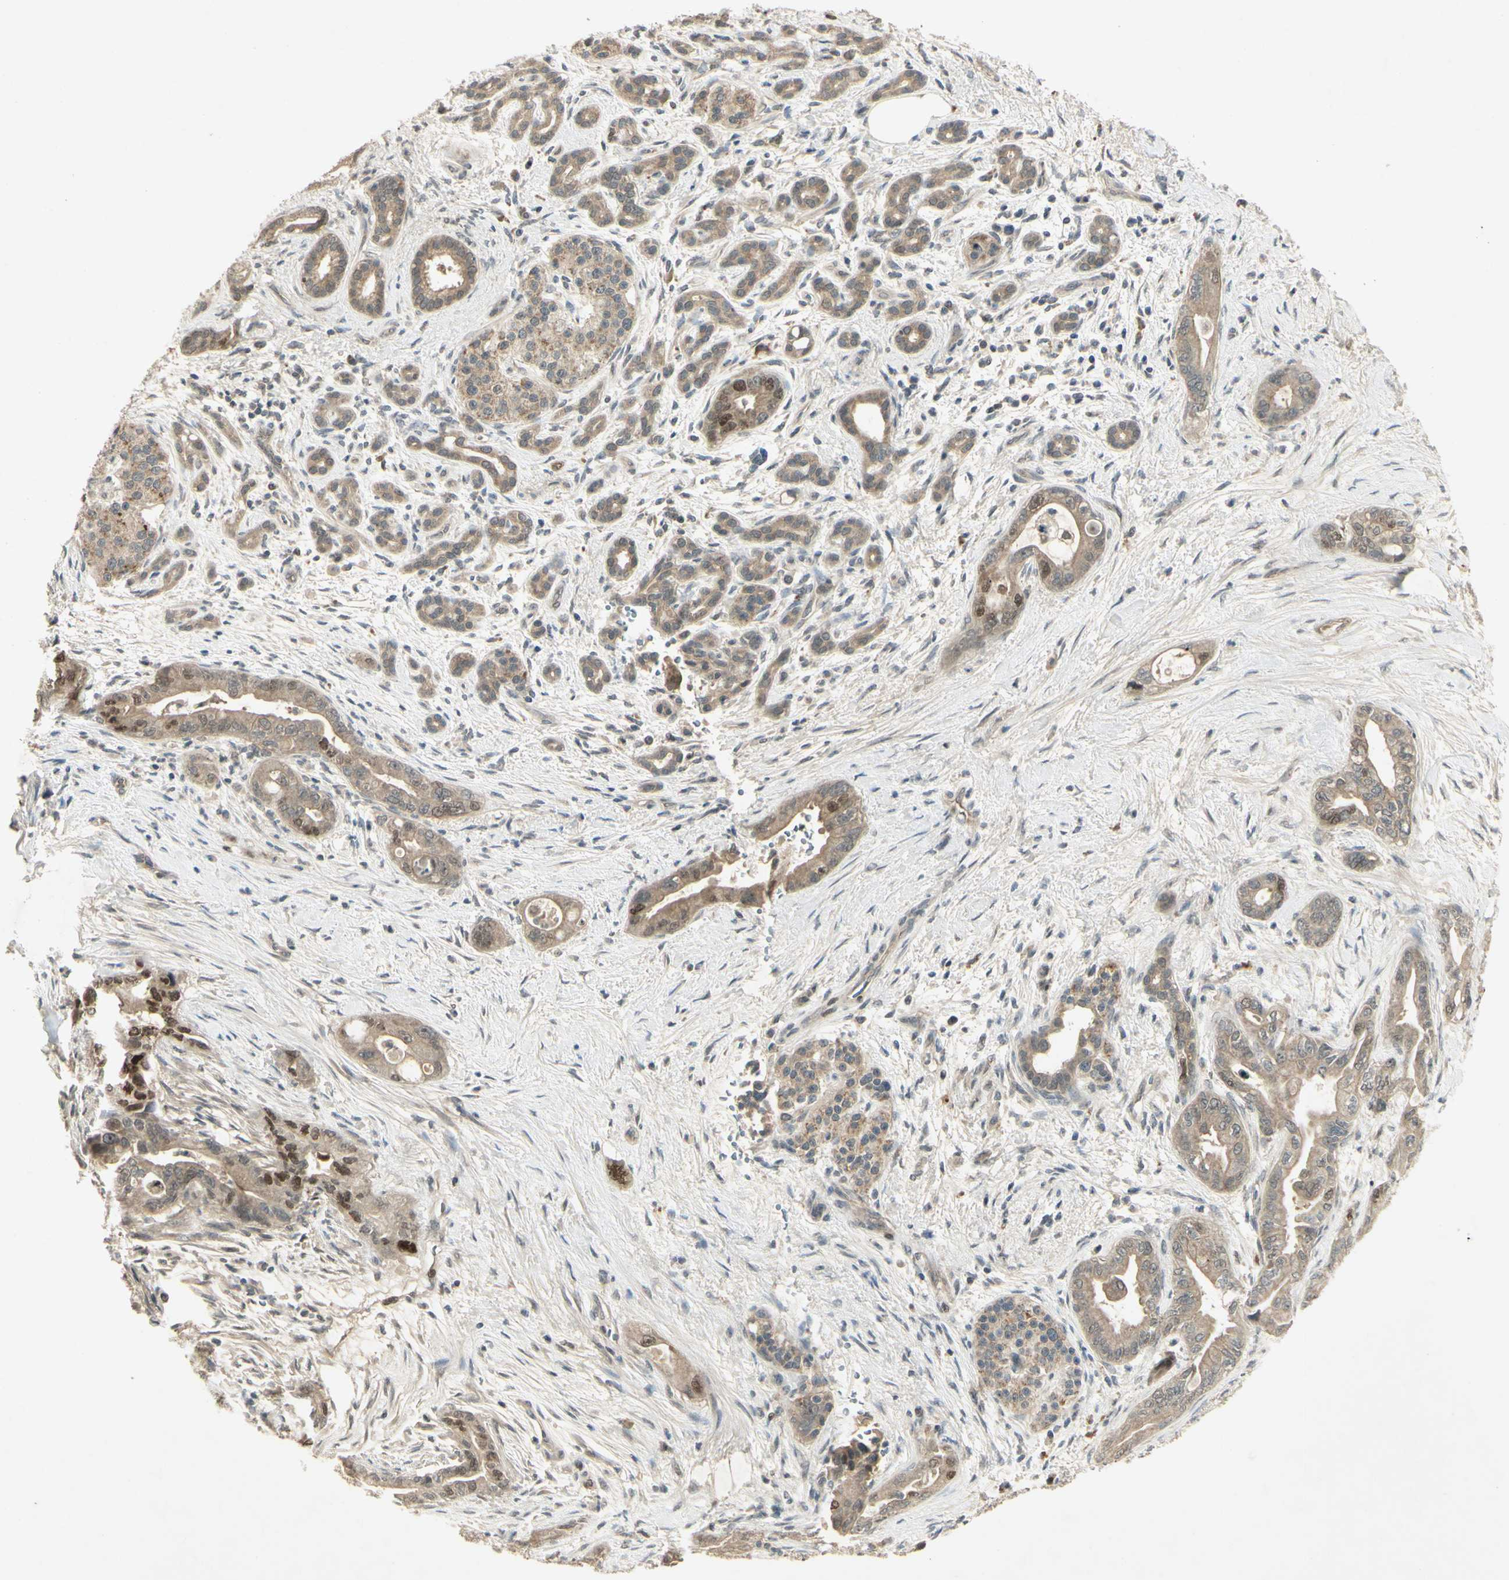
{"staining": {"intensity": "moderate", "quantity": "<25%", "location": "nuclear"}, "tissue": "pancreatic cancer", "cell_type": "Tumor cells", "image_type": "cancer", "snomed": [{"axis": "morphology", "description": "Adenocarcinoma, NOS"}, {"axis": "topography", "description": "Pancreas"}], "caption": "Protein expression analysis of human pancreatic adenocarcinoma reveals moderate nuclear positivity in about <25% of tumor cells. (Stains: DAB (3,3'-diaminobenzidine) in brown, nuclei in blue, Microscopy: brightfield microscopy at high magnification).", "gene": "RAD18", "patient": {"sex": "male", "age": 70}}